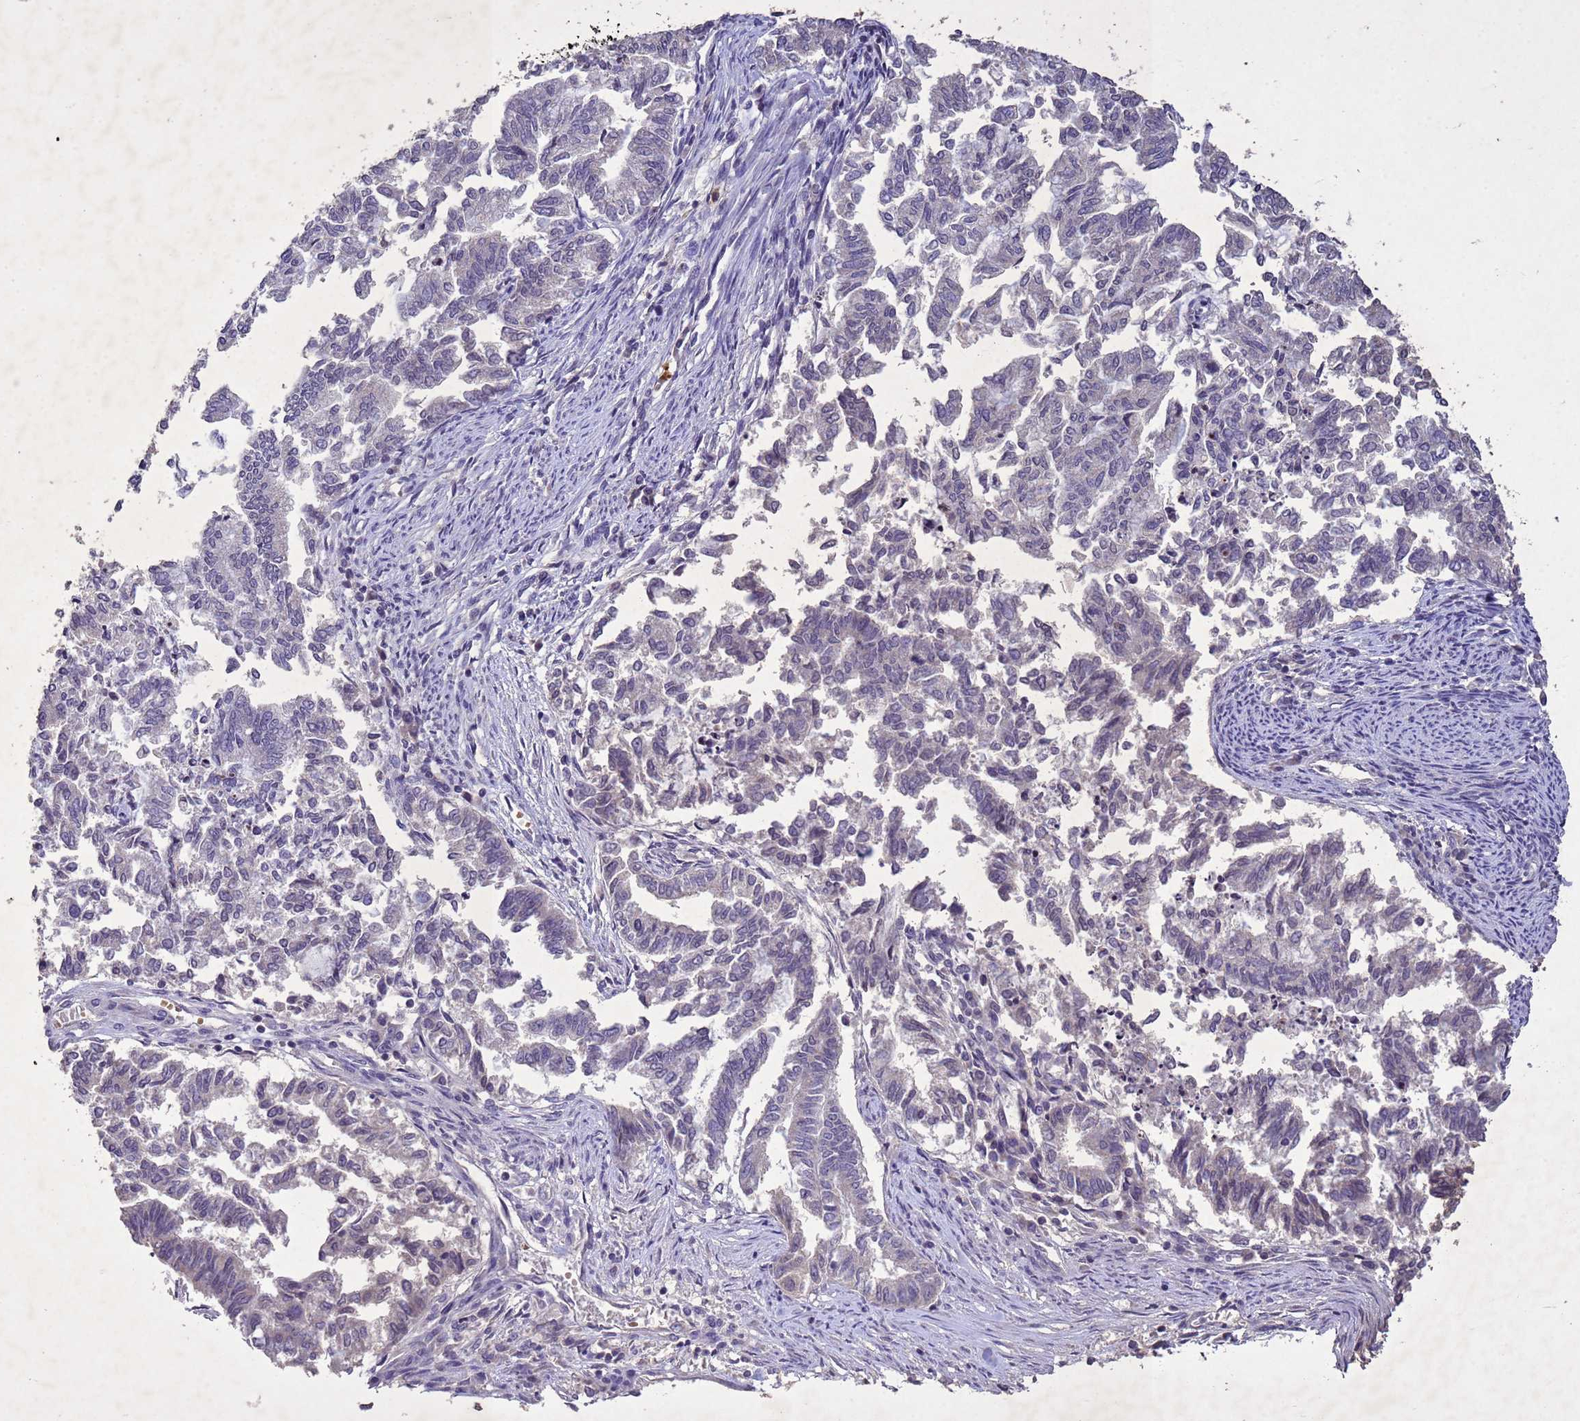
{"staining": {"intensity": "negative", "quantity": "none", "location": "none"}, "tissue": "endometrial cancer", "cell_type": "Tumor cells", "image_type": "cancer", "snomed": [{"axis": "morphology", "description": "Adenocarcinoma, NOS"}, {"axis": "topography", "description": "Endometrium"}], "caption": "Adenocarcinoma (endometrial) was stained to show a protein in brown. There is no significant expression in tumor cells.", "gene": "NLRP11", "patient": {"sex": "female", "age": 79}}